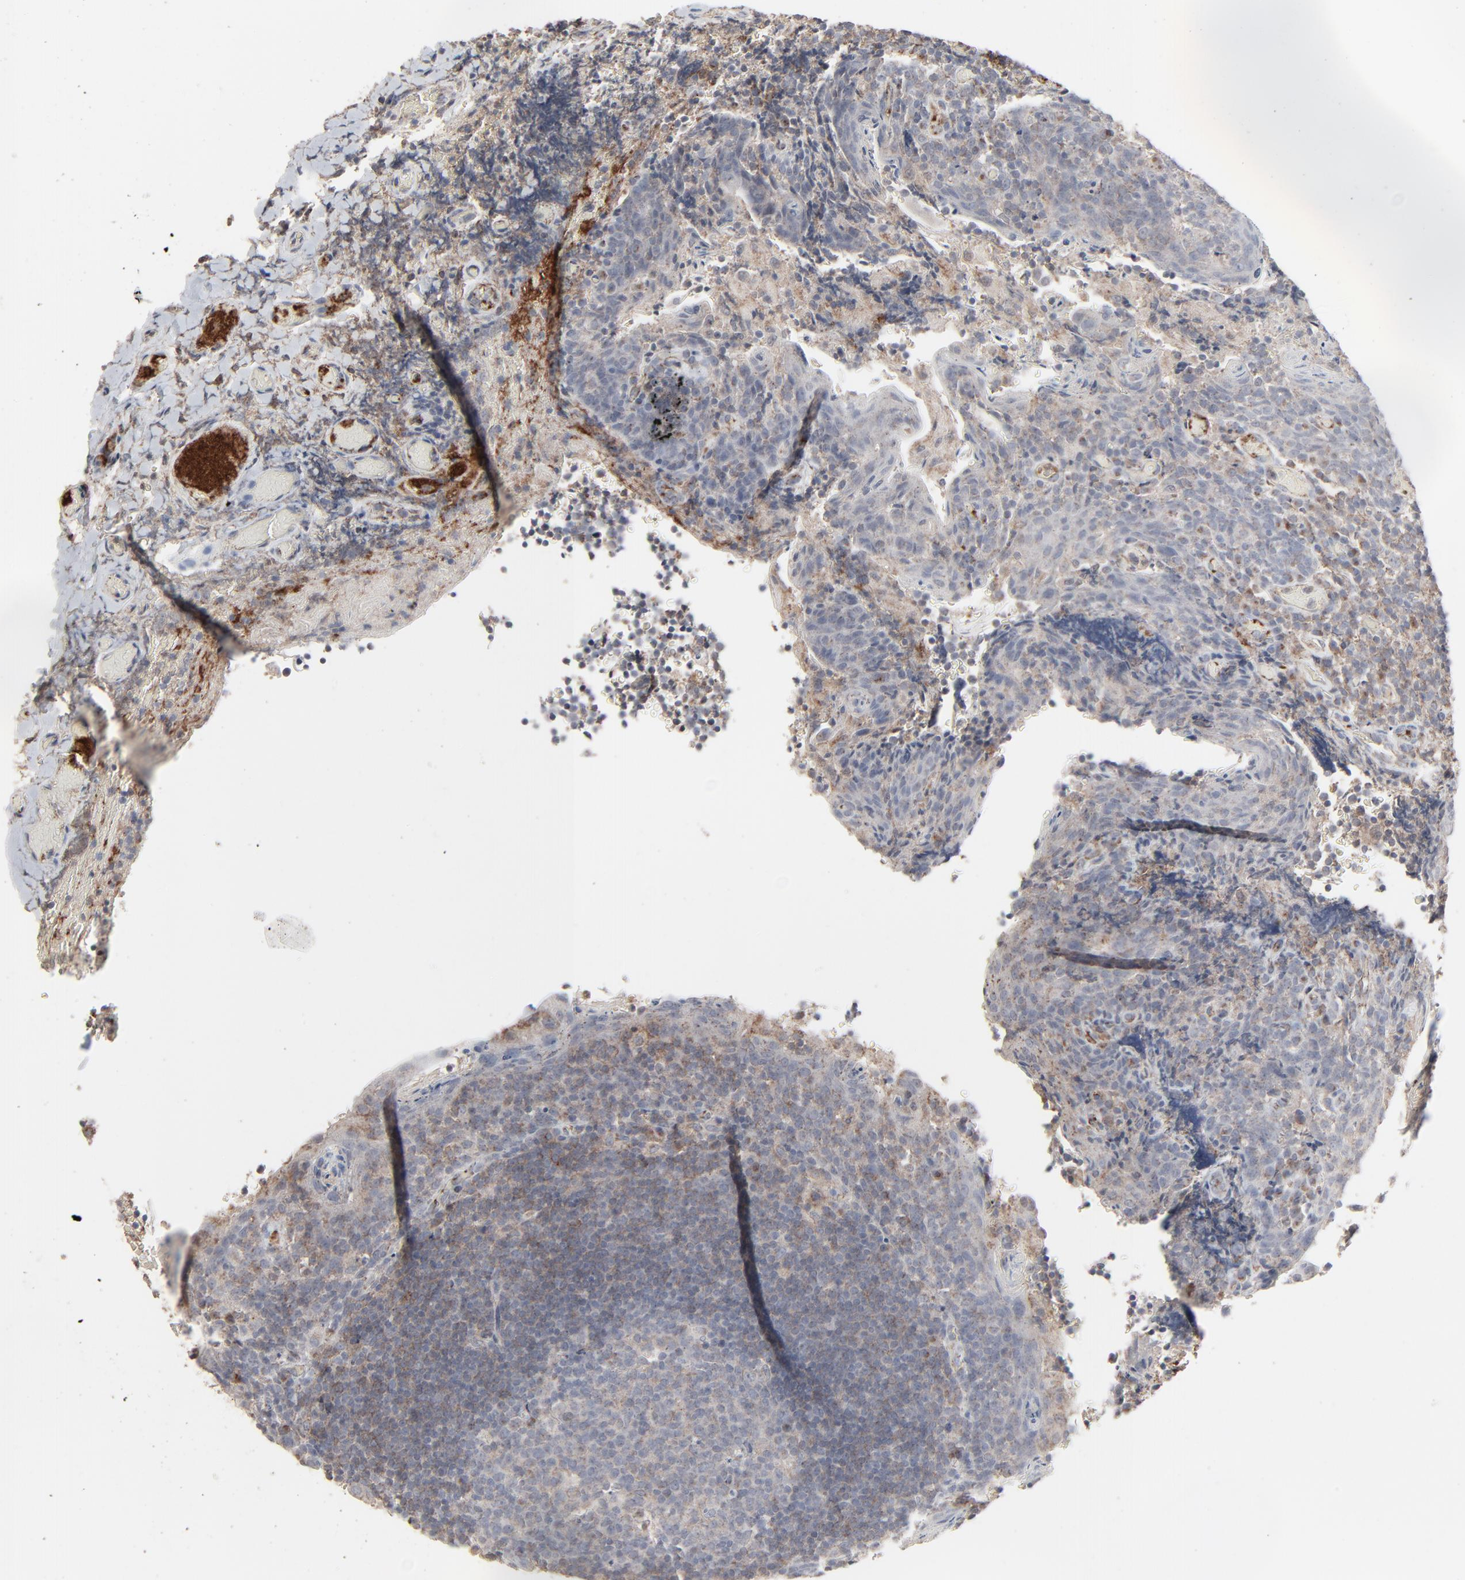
{"staining": {"intensity": "weak", "quantity": "25%-75%", "location": "cytoplasmic/membranous"}, "tissue": "tonsil", "cell_type": "Germinal center cells", "image_type": "normal", "snomed": [{"axis": "morphology", "description": "Normal tissue, NOS"}, {"axis": "topography", "description": "Tonsil"}], "caption": "Weak cytoplasmic/membranous expression for a protein is appreciated in approximately 25%-75% of germinal center cells of normal tonsil using immunohistochemistry (IHC).", "gene": "JAM3", "patient": {"sex": "male", "age": 17}}